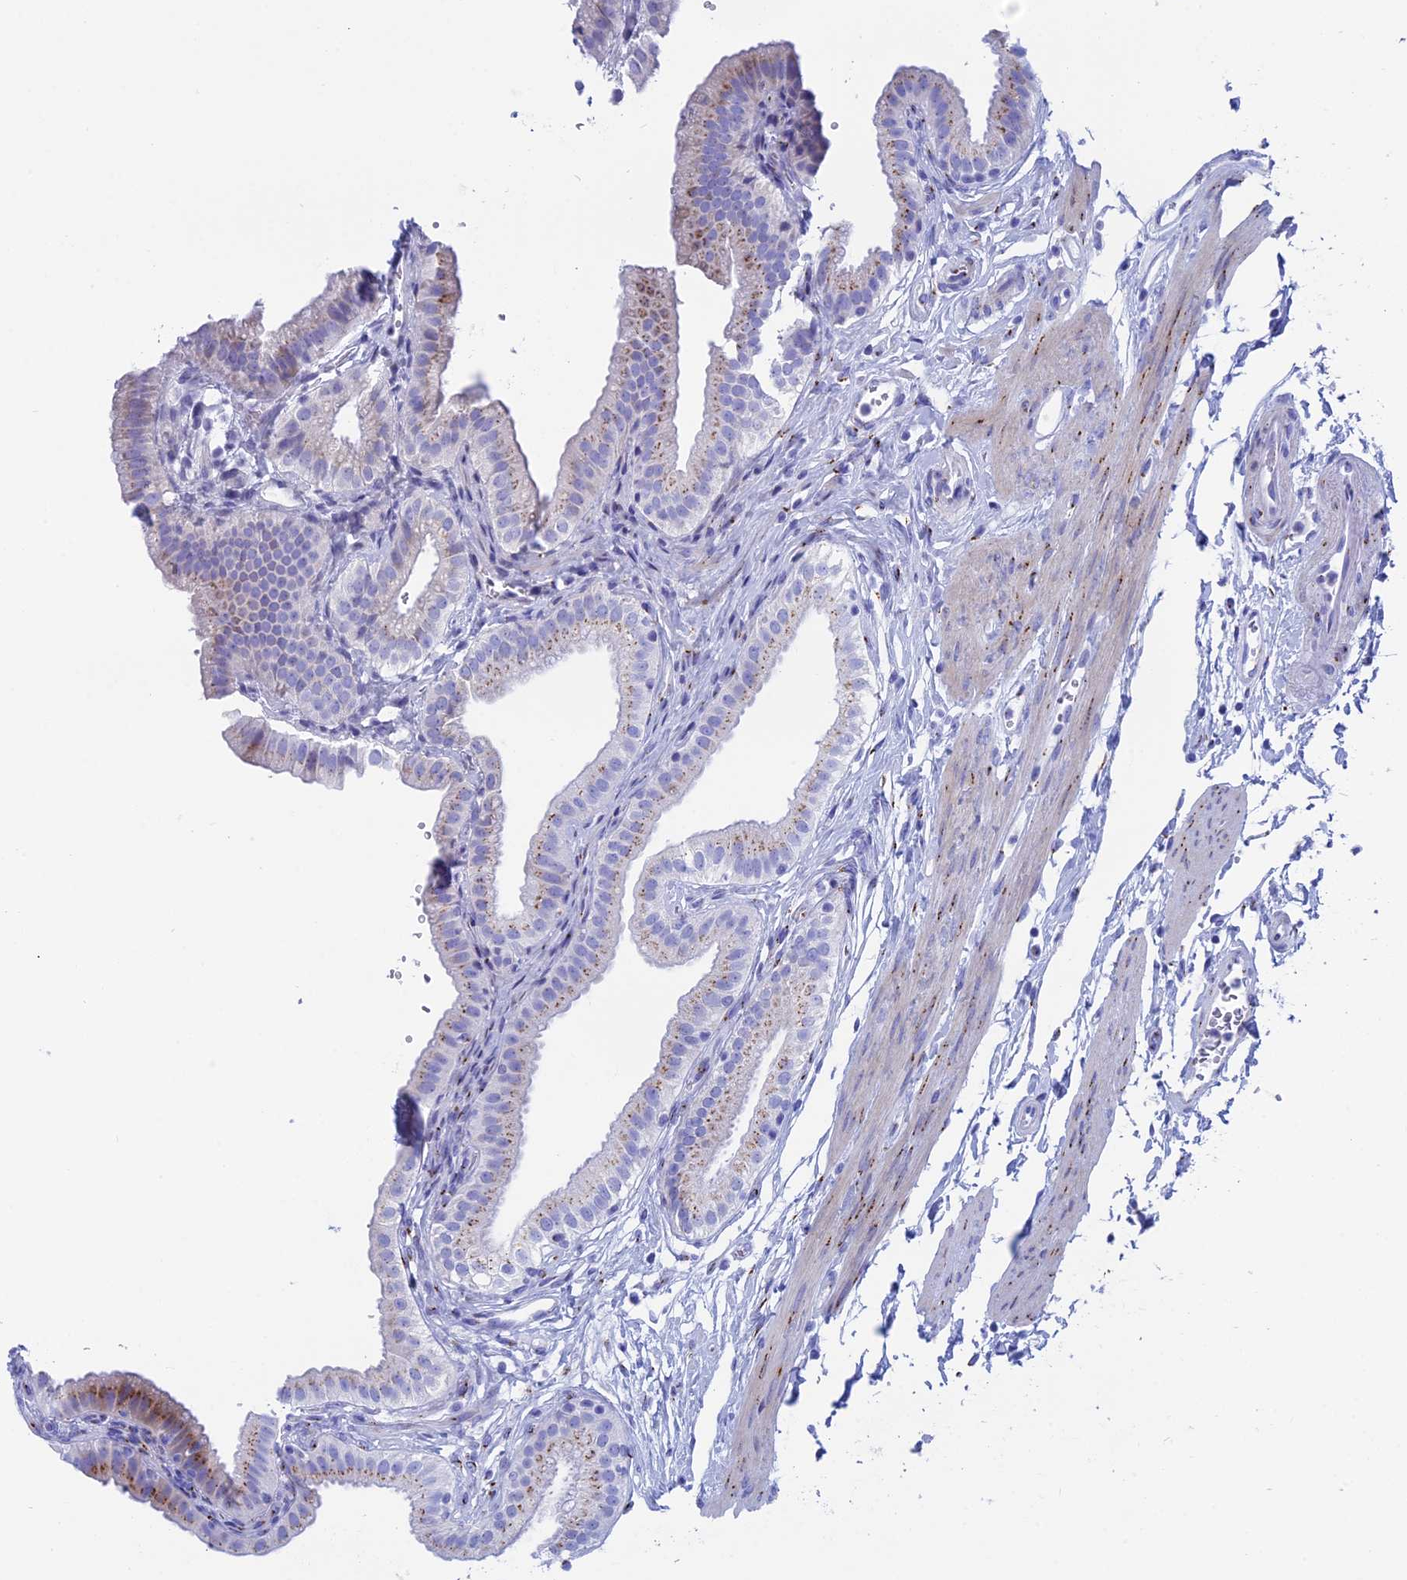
{"staining": {"intensity": "moderate", "quantity": "<25%", "location": "cytoplasmic/membranous"}, "tissue": "gallbladder", "cell_type": "Glandular cells", "image_type": "normal", "snomed": [{"axis": "morphology", "description": "Normal tissue, NOS"}, {"axis": "topography", "description": "Gallbladder"}], "caption": "Moderate cytoplasmic/membranous expression for a protein is identified in about <25% of glandular cells of normal gallbladder using immunohistochemistry.", "gene": "ERICH4", "patient": {"sex": "female", "age": 61}}